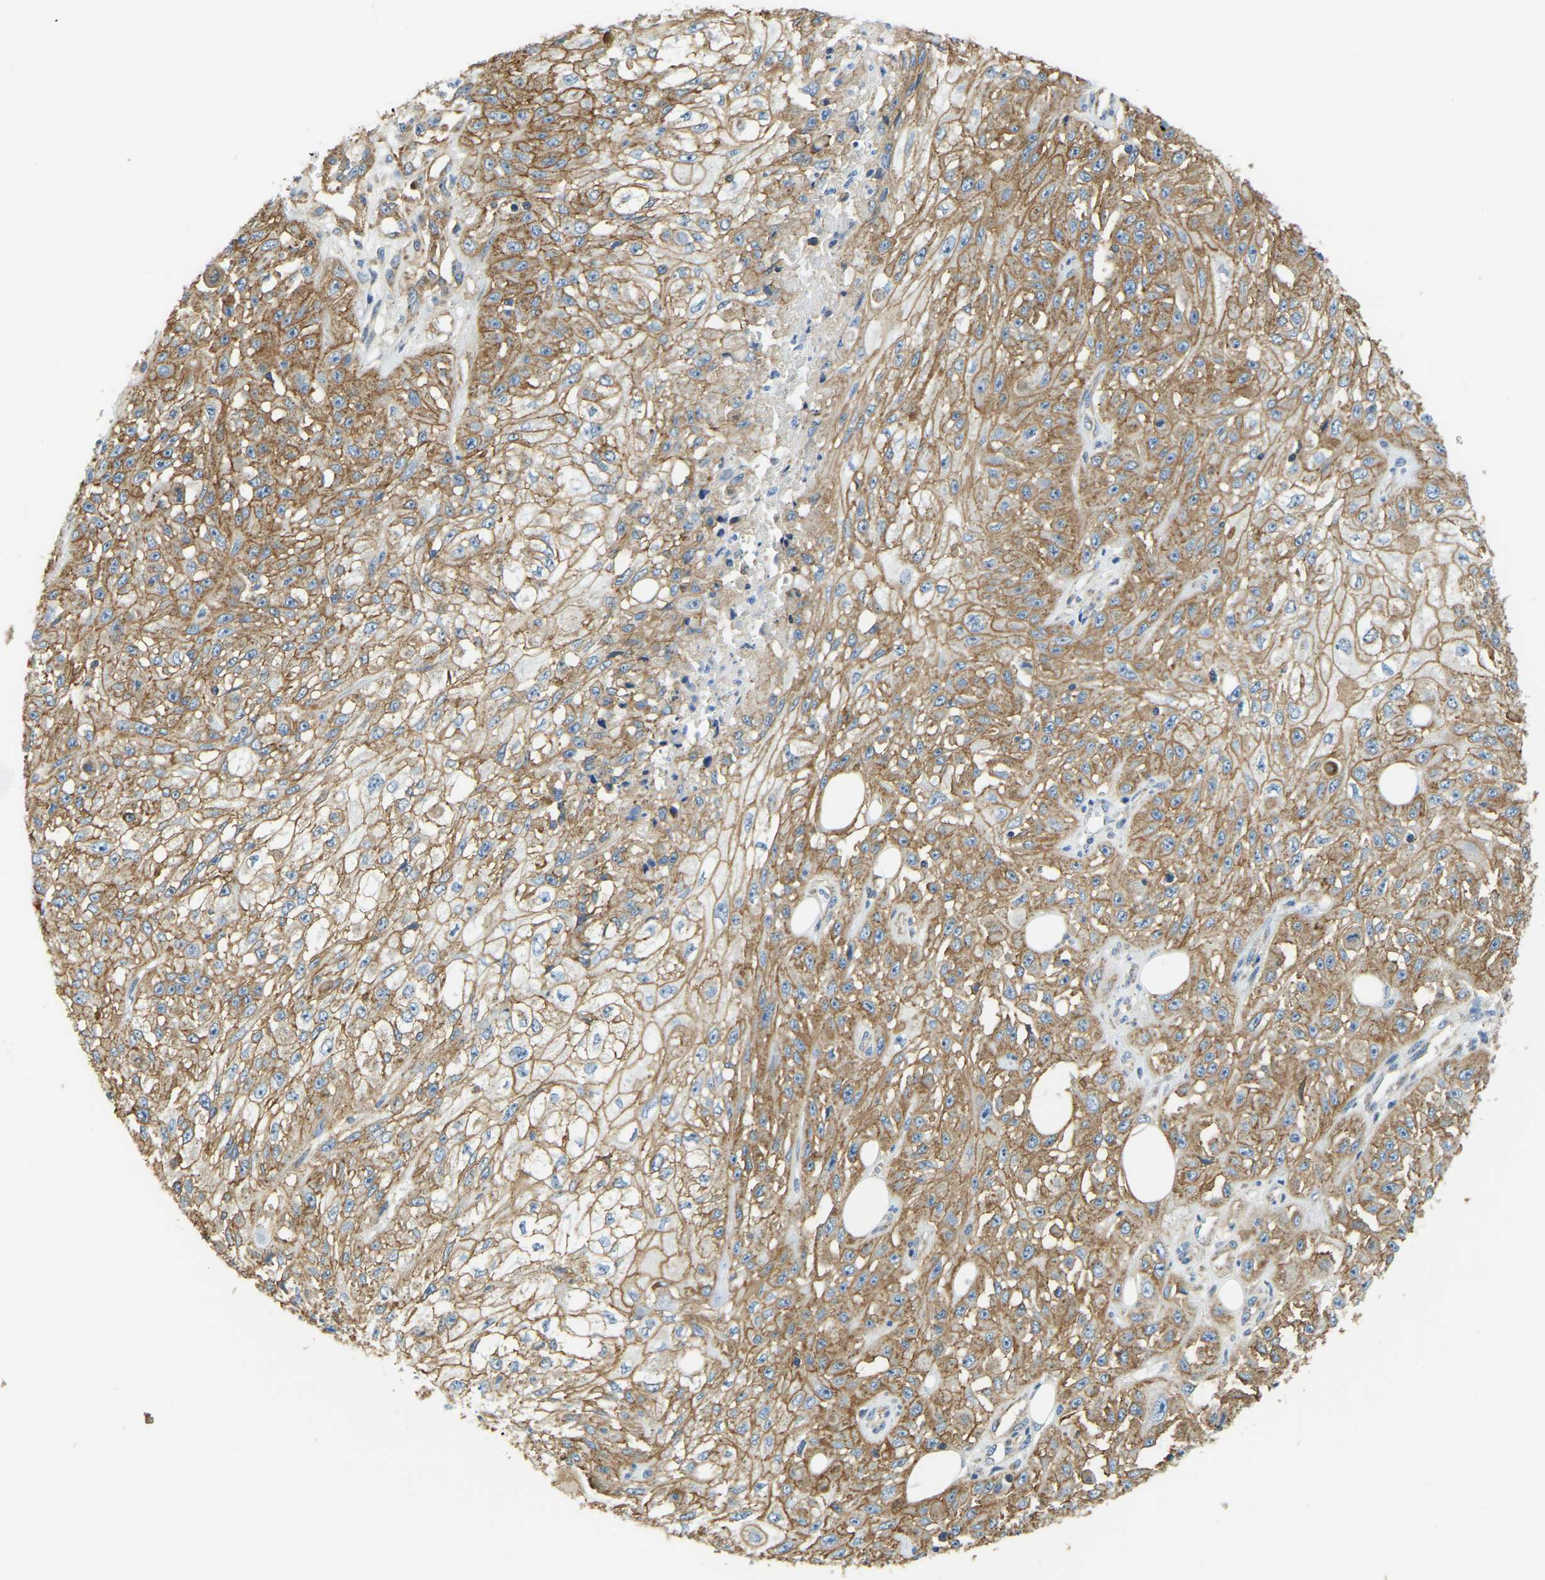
{"staining": {"intensity": "moderate", "quantity": ">75%", "location": "cytoplasmic/membranous"}, "tissue": "skin cancer", "cell_type": "Tumor cells", "image_type": "cancer", "snomed": [{"axis": "morphology", "description": "Squamous cell carcinoma, NOS"}, {"axis": "morphology", "description": "Squamous cell carcinoma, metastatic, NOS"}, {"axis": "topography", "description": "Skin"}, {"axis": "topography", "description": "Lymph node"}], "caption": "Moderate cytoplasmic/membranous expression is present in approximately >75% of tumor cells in skin squamous cell carcinoma.", "gene": "AHNAK", "patient": {"sex": "male", "age": 75}}